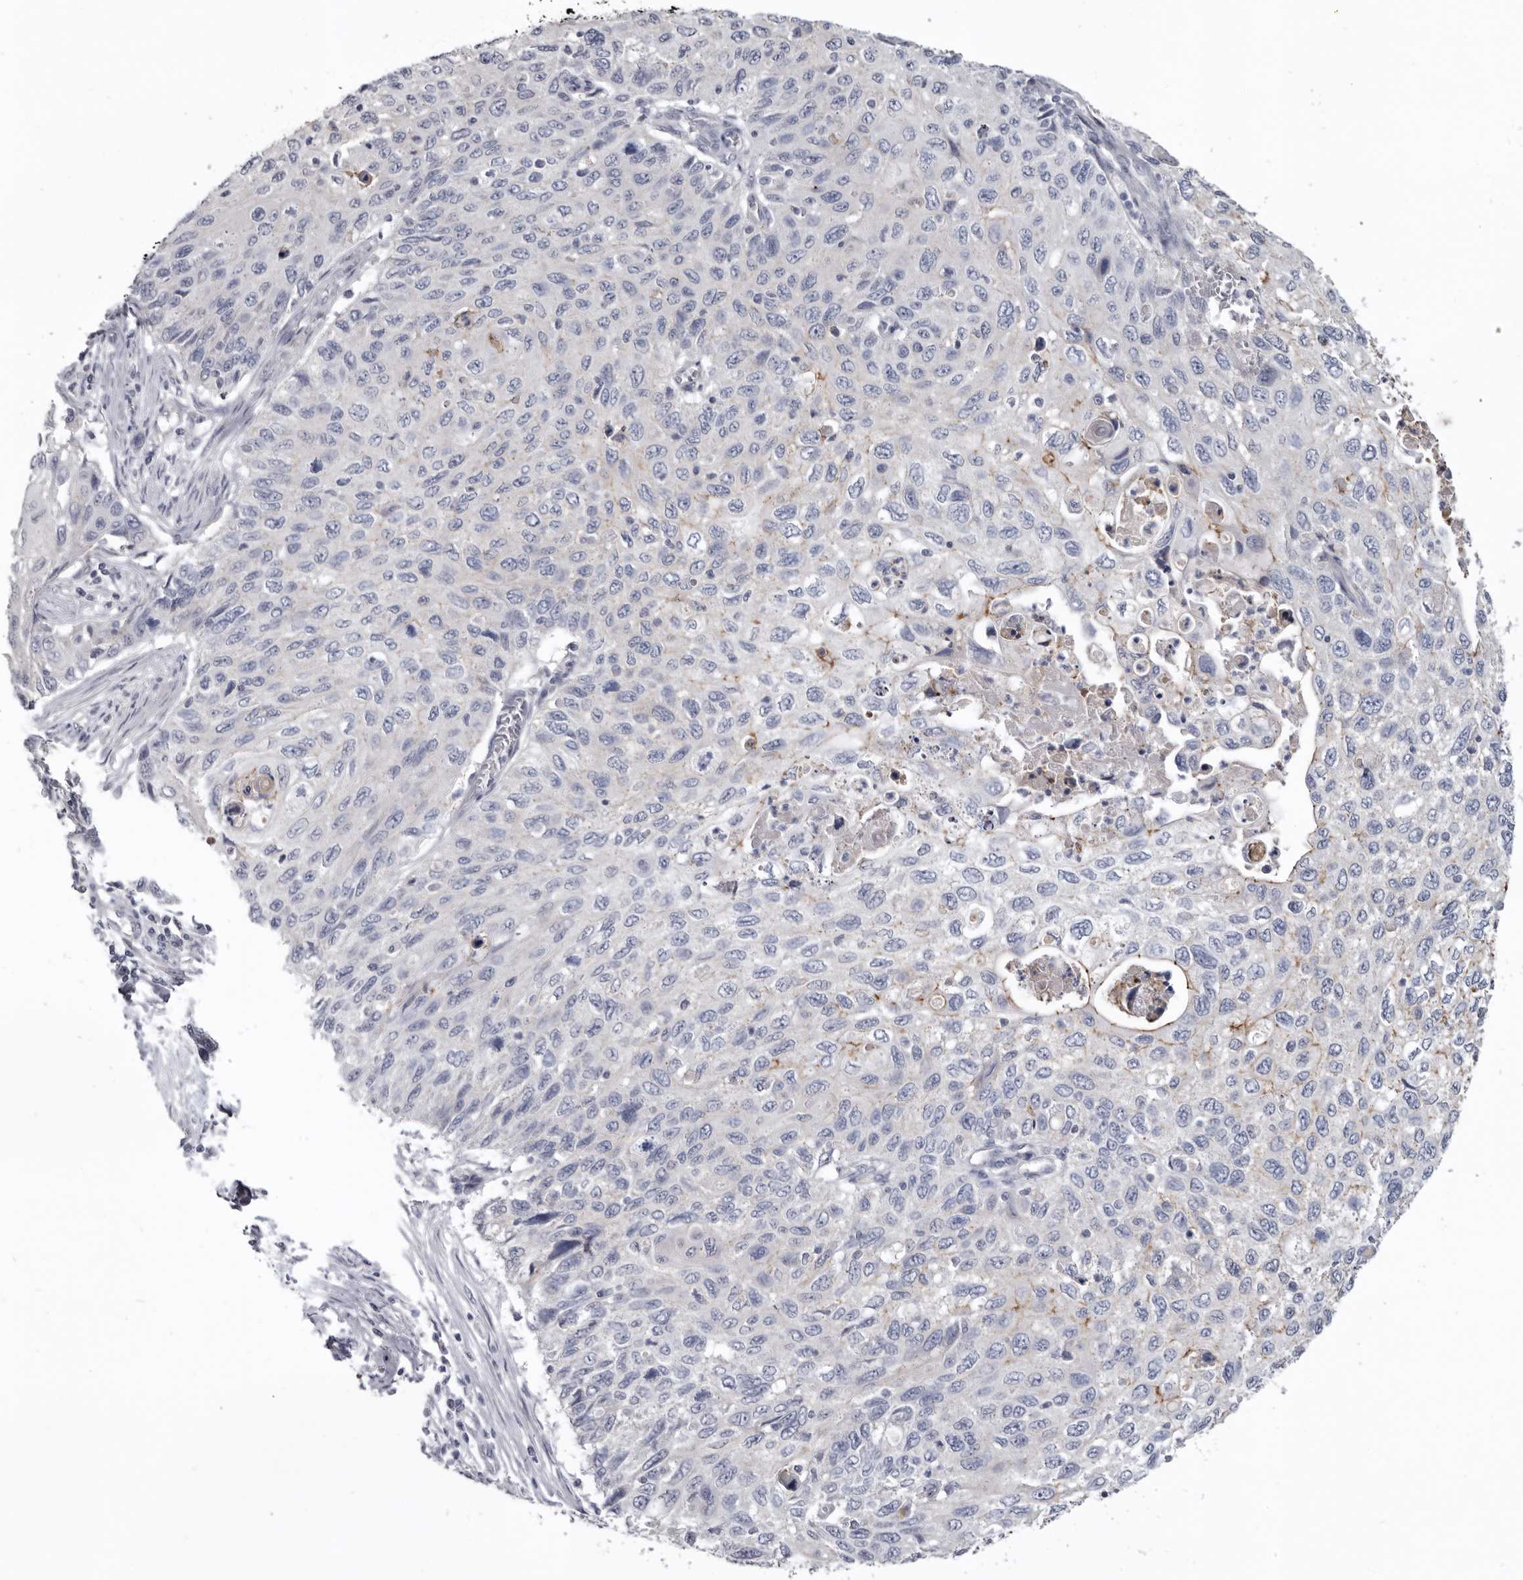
{"staining": {"intensity": "moderate", "quantity": "<25%", "location": "cytoplasmic/membranous"}, "tissue": "cervical cancer", "cell_type": "Tumor cells", "image_type": "cancer", "snomed": [{"axis": "morphology", "description": "Squamous cell carcinoma, NOS"}, {"axis": "topography", "description": "Cervix"}], "caption": "Cervical squamous cell carcinoma stained with immunohistochemistry (IHC) displays moderate cytoplasmic/membranous positivity in approximately <25% of tumor cells.", "gene": "CGN", "patient": {"sex": "female", "age": 70}}